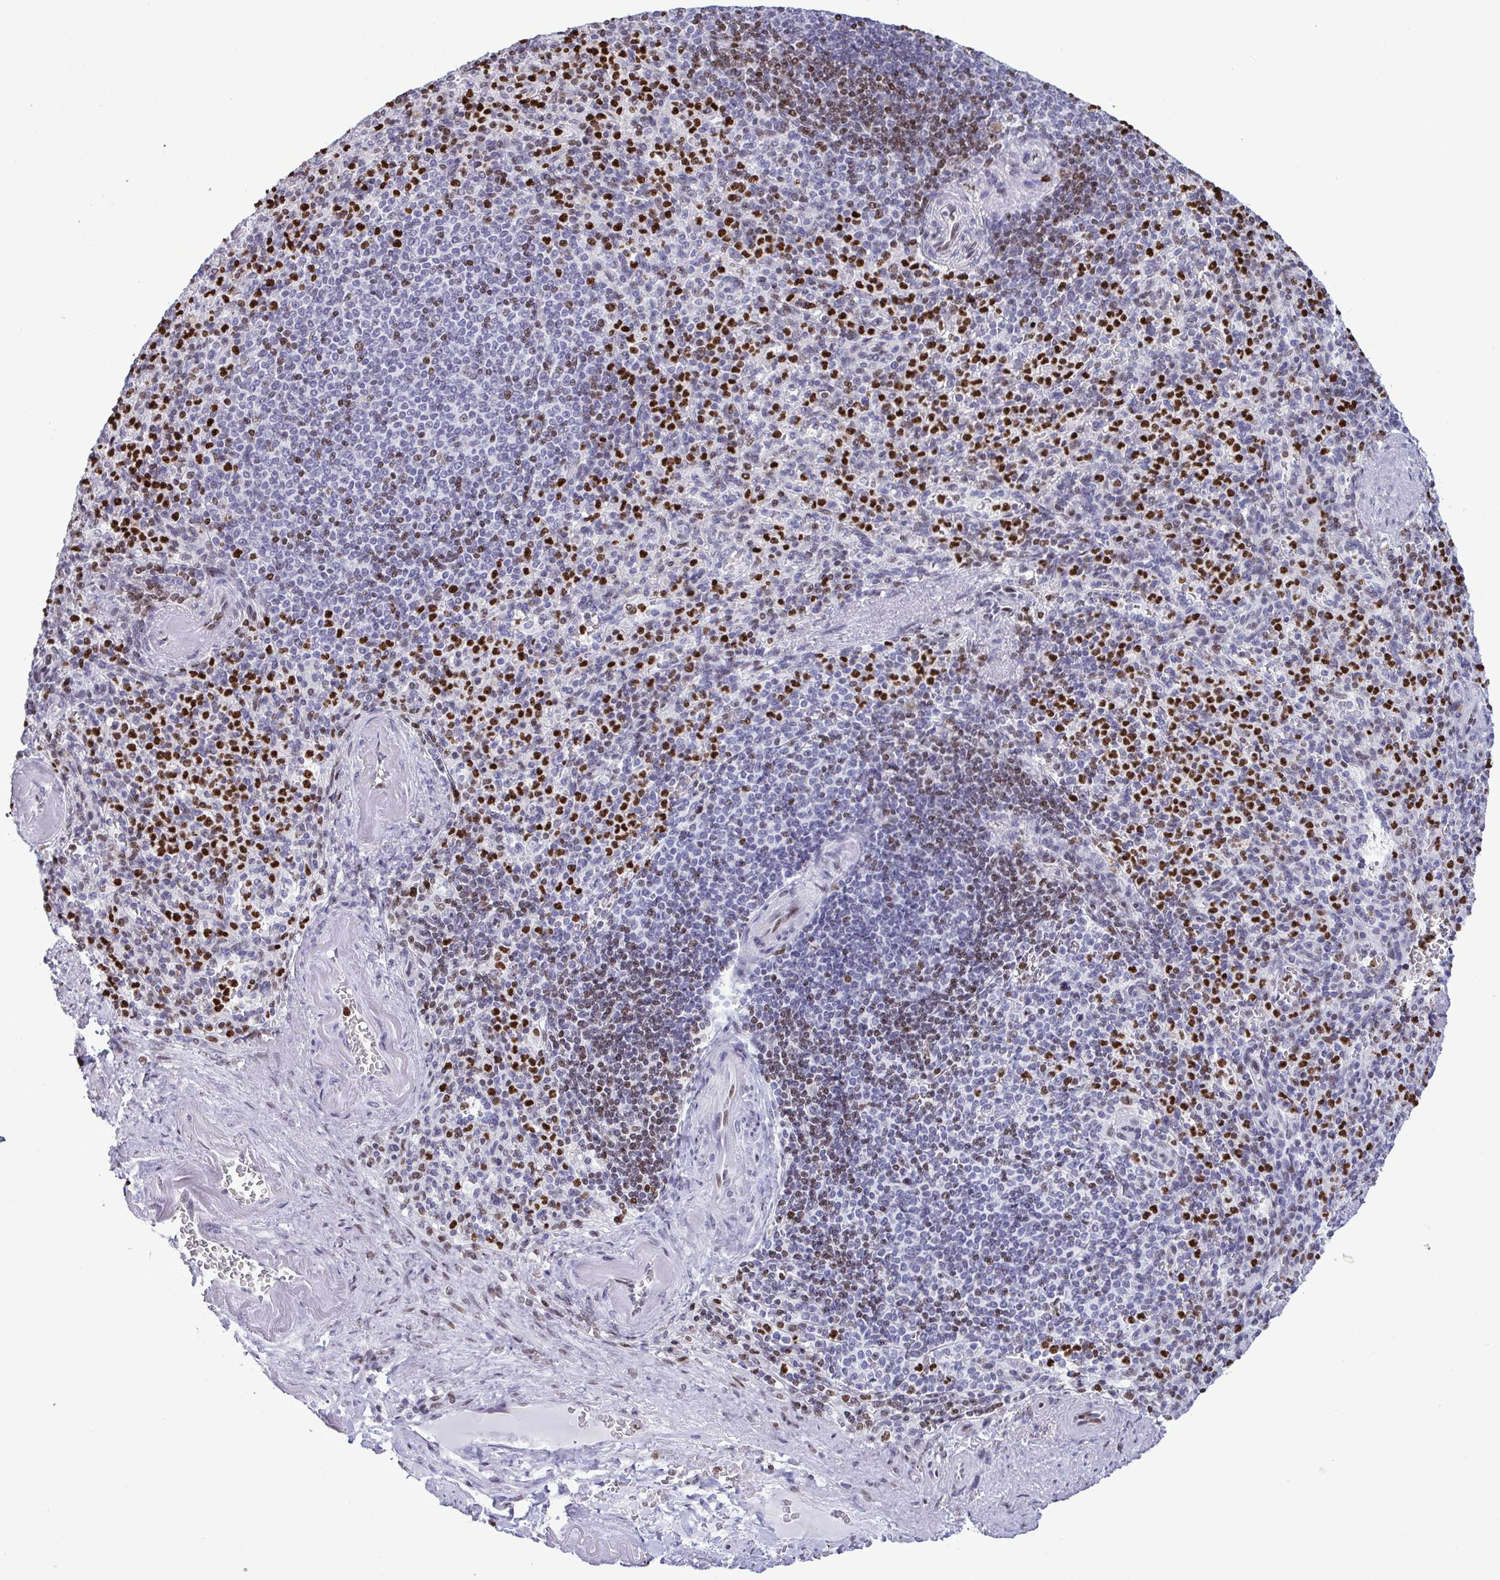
{"staining": {"intensity": "strong", "quantity": "25%-75%", "location": "nuclear"}, "tissue": "spleen", "cell_type": "Cells in red pulp", "image_type": "normal", "snomed": [{"axis": "morphology", "description": "Normal tissue, NOS"}, {"axis": "topography", "description": "Spleen"}], "caption": "Spleen stained for a protein (brown) displays strong nuclear positive staining in about 25%-75% of cells in red pulp.", "gene": "HMGB2", "patient": {"sex": "female", "age": 74}}